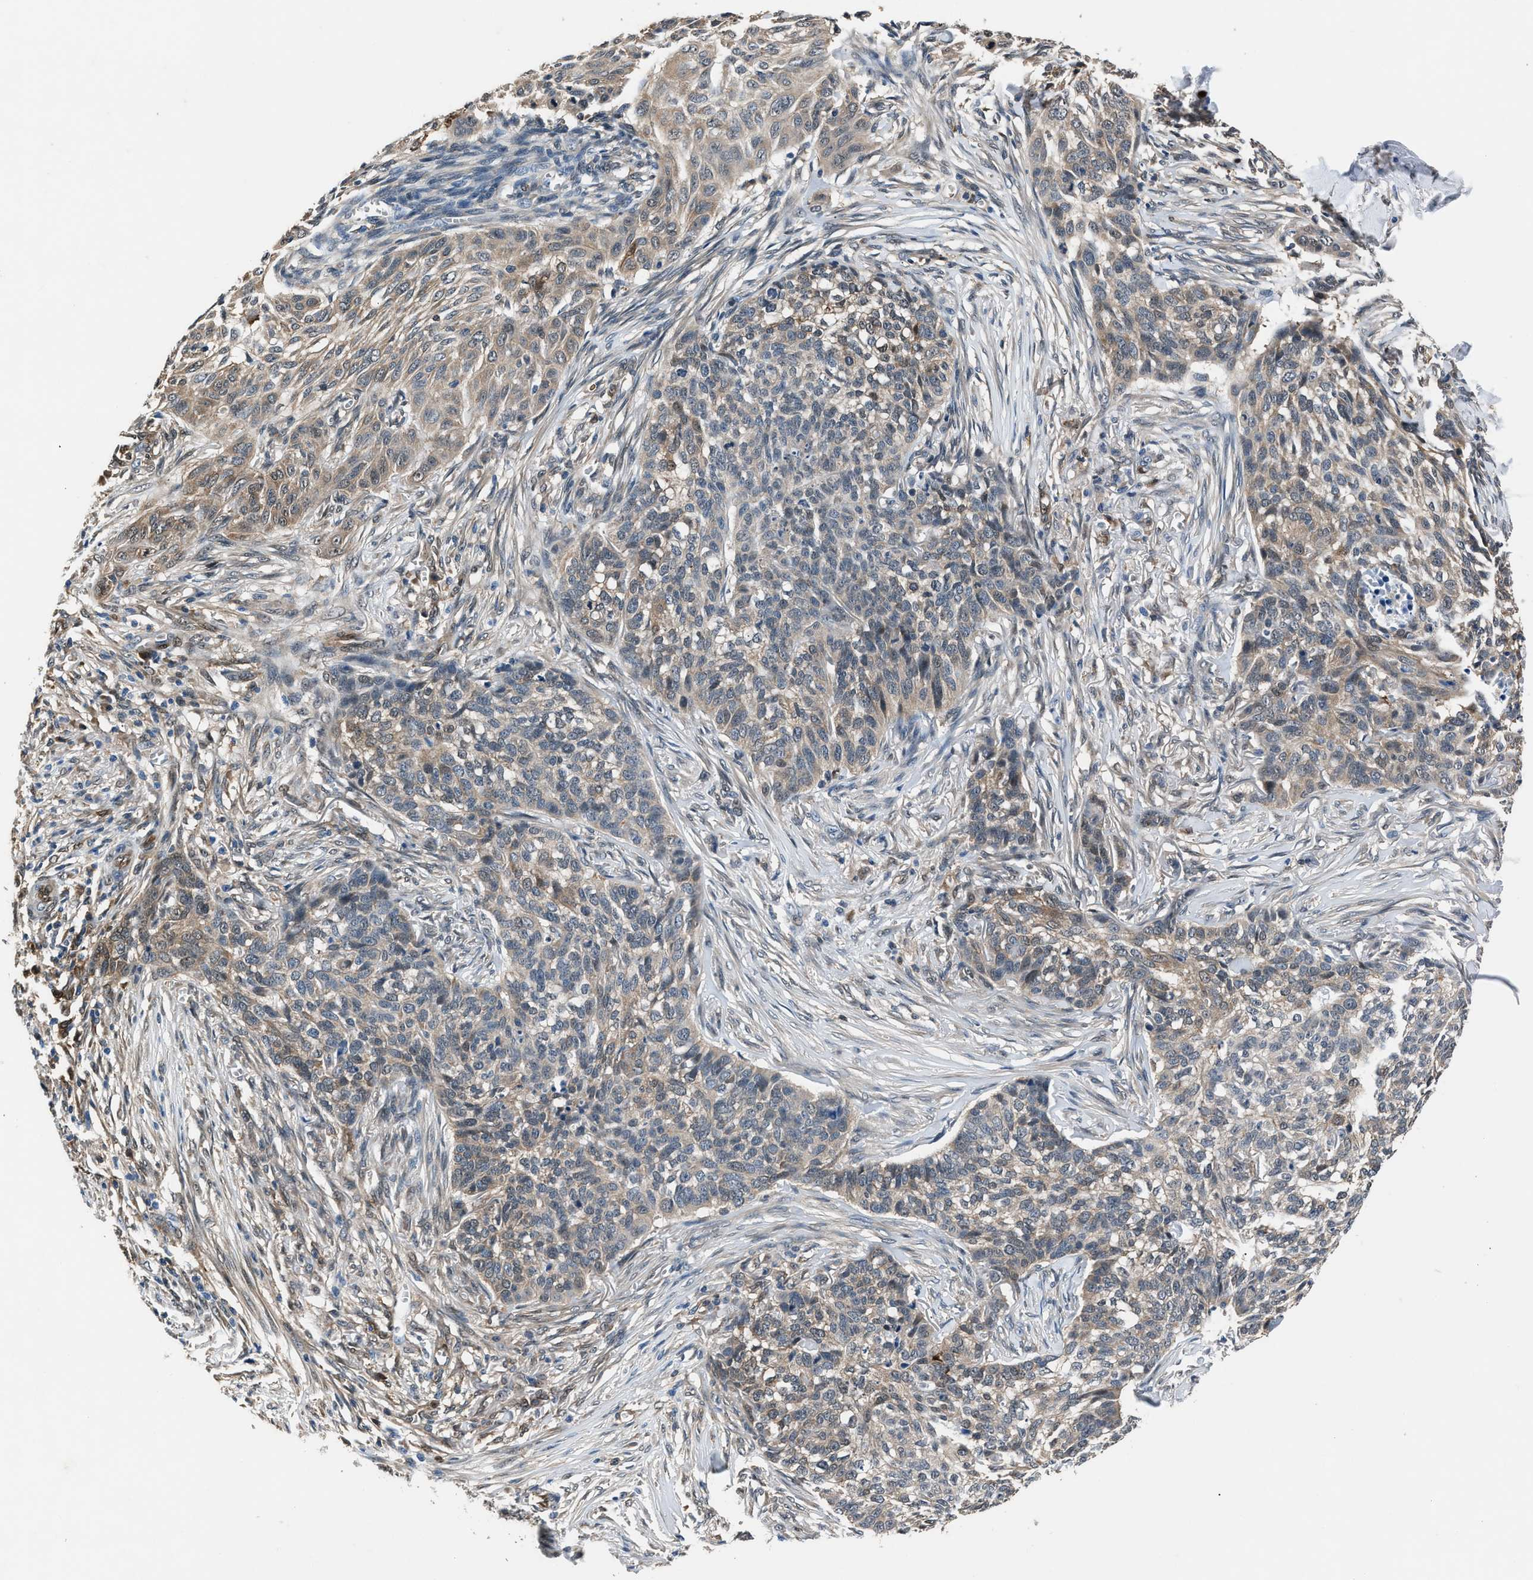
{"staining": {"intensity": "weak", "quantity": "<25%", "location": "cytoplasmic/membranous,nuclear"}, "tissue": "skin cancer", "cell_type": "Tumor cells", "image_type": "cancer", "snomed": [{"axis": "morphology", "description": "Basal cell carcinoma"}, {"axis": "topography", "description": "Skin"}], "caption": "IHC photomicrograph of neoplastic tissue: basal cell carcinoma (skin) stained with DAB (3,3'-diaminobenzidine) displays no significant protein staining in tumor cells.", "gene": "PPA1", "patient": {"sex": "male", "age": 85}}